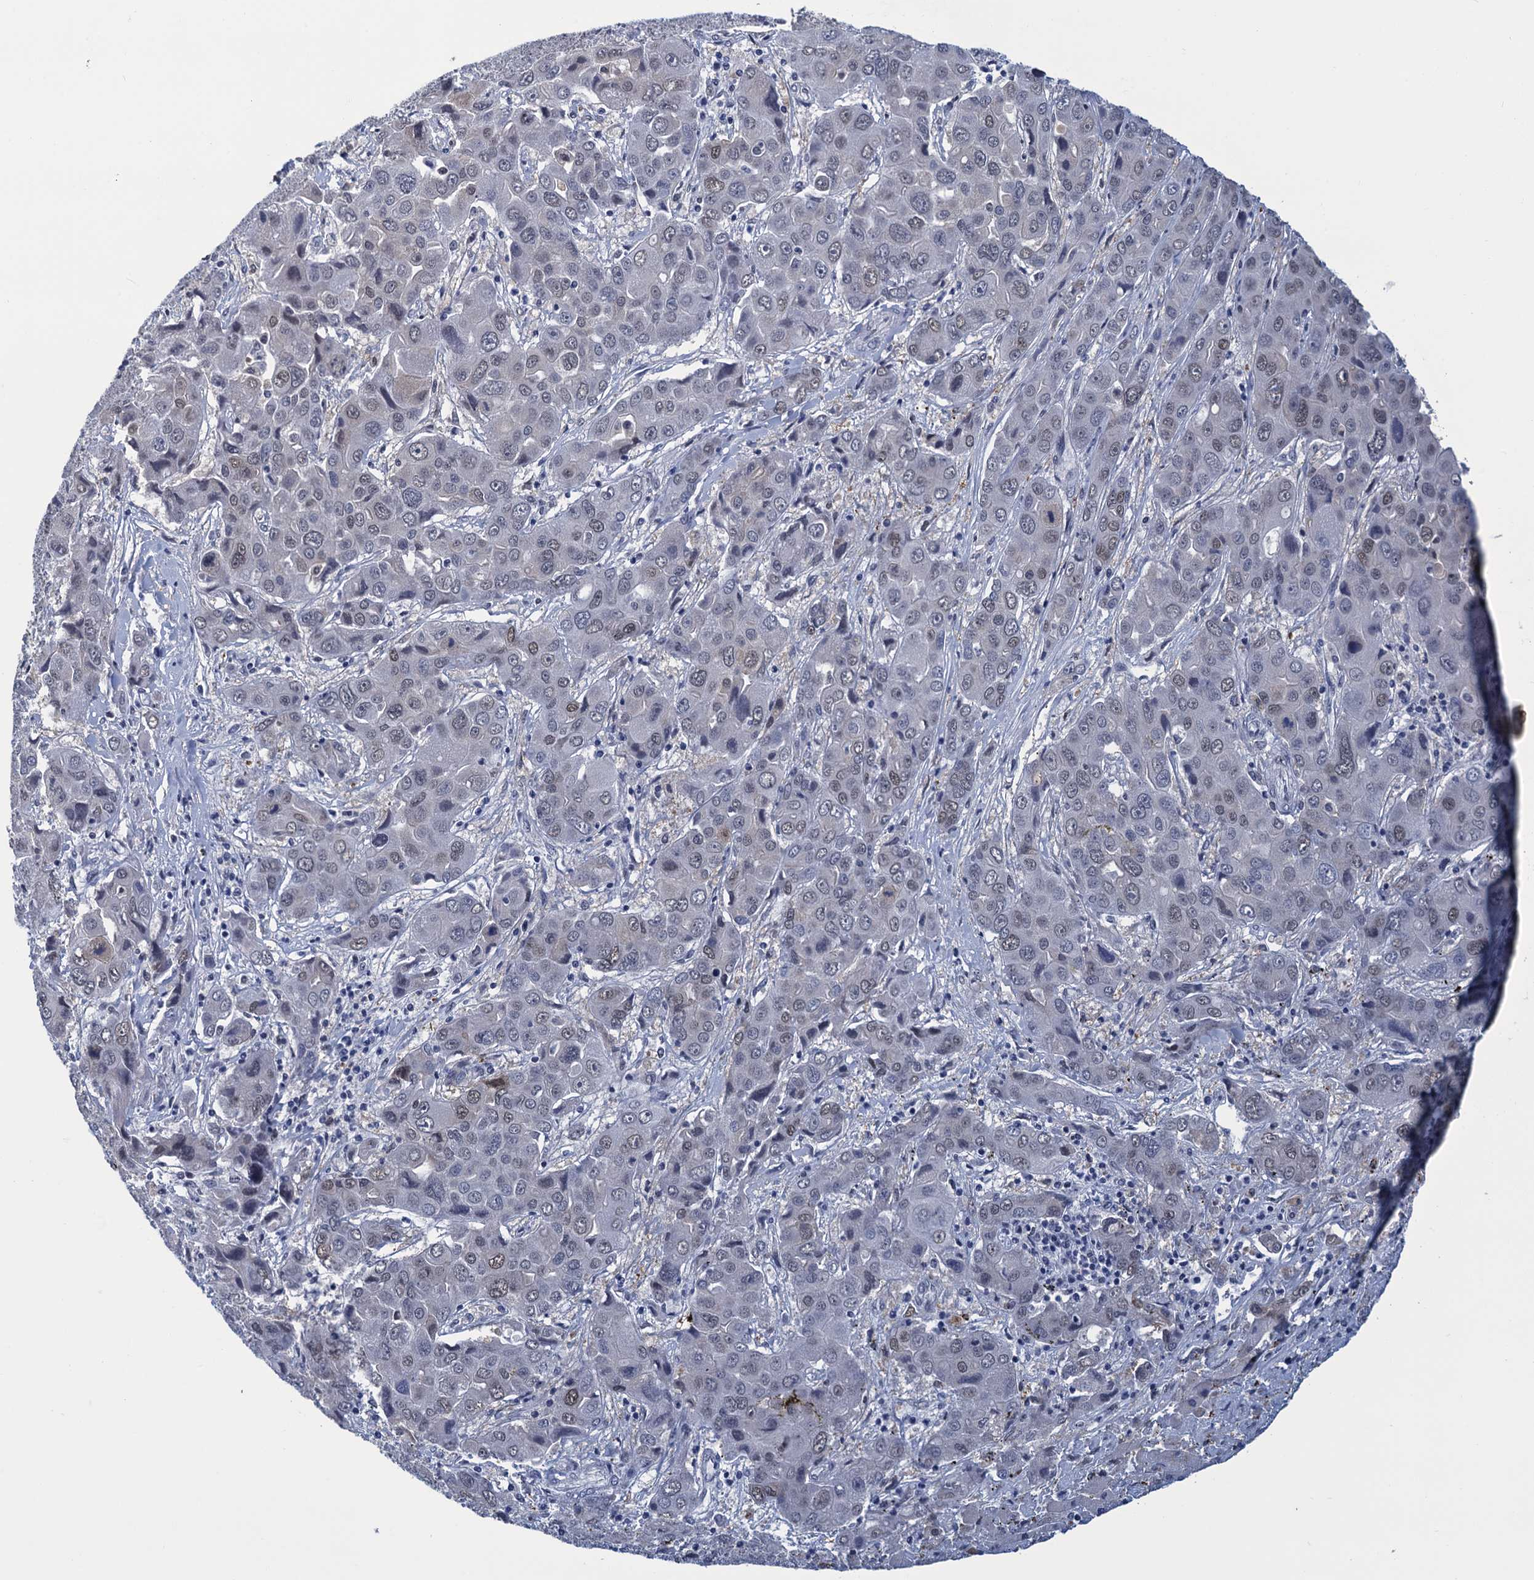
{"staining": {"intensity": "weak", "quantity": "<25%", "location": "nuclear"}, "tissue": "liver cancer", "cell_type": "Tumor cells", "image_type": "cancer", "snomed": [{"axis": "morphology", "description": "Cholangiocarcinoma"}, {"axis": "topography", "description": "Liver"}], "caption": "Immunohistochemistry (IHC) histopathology image of liver cancer stained for a protein (brown), which demonstrates no expression in tumor cells.", "gene": "GINS3", "patient": {"sex": "male", "age": 67}}